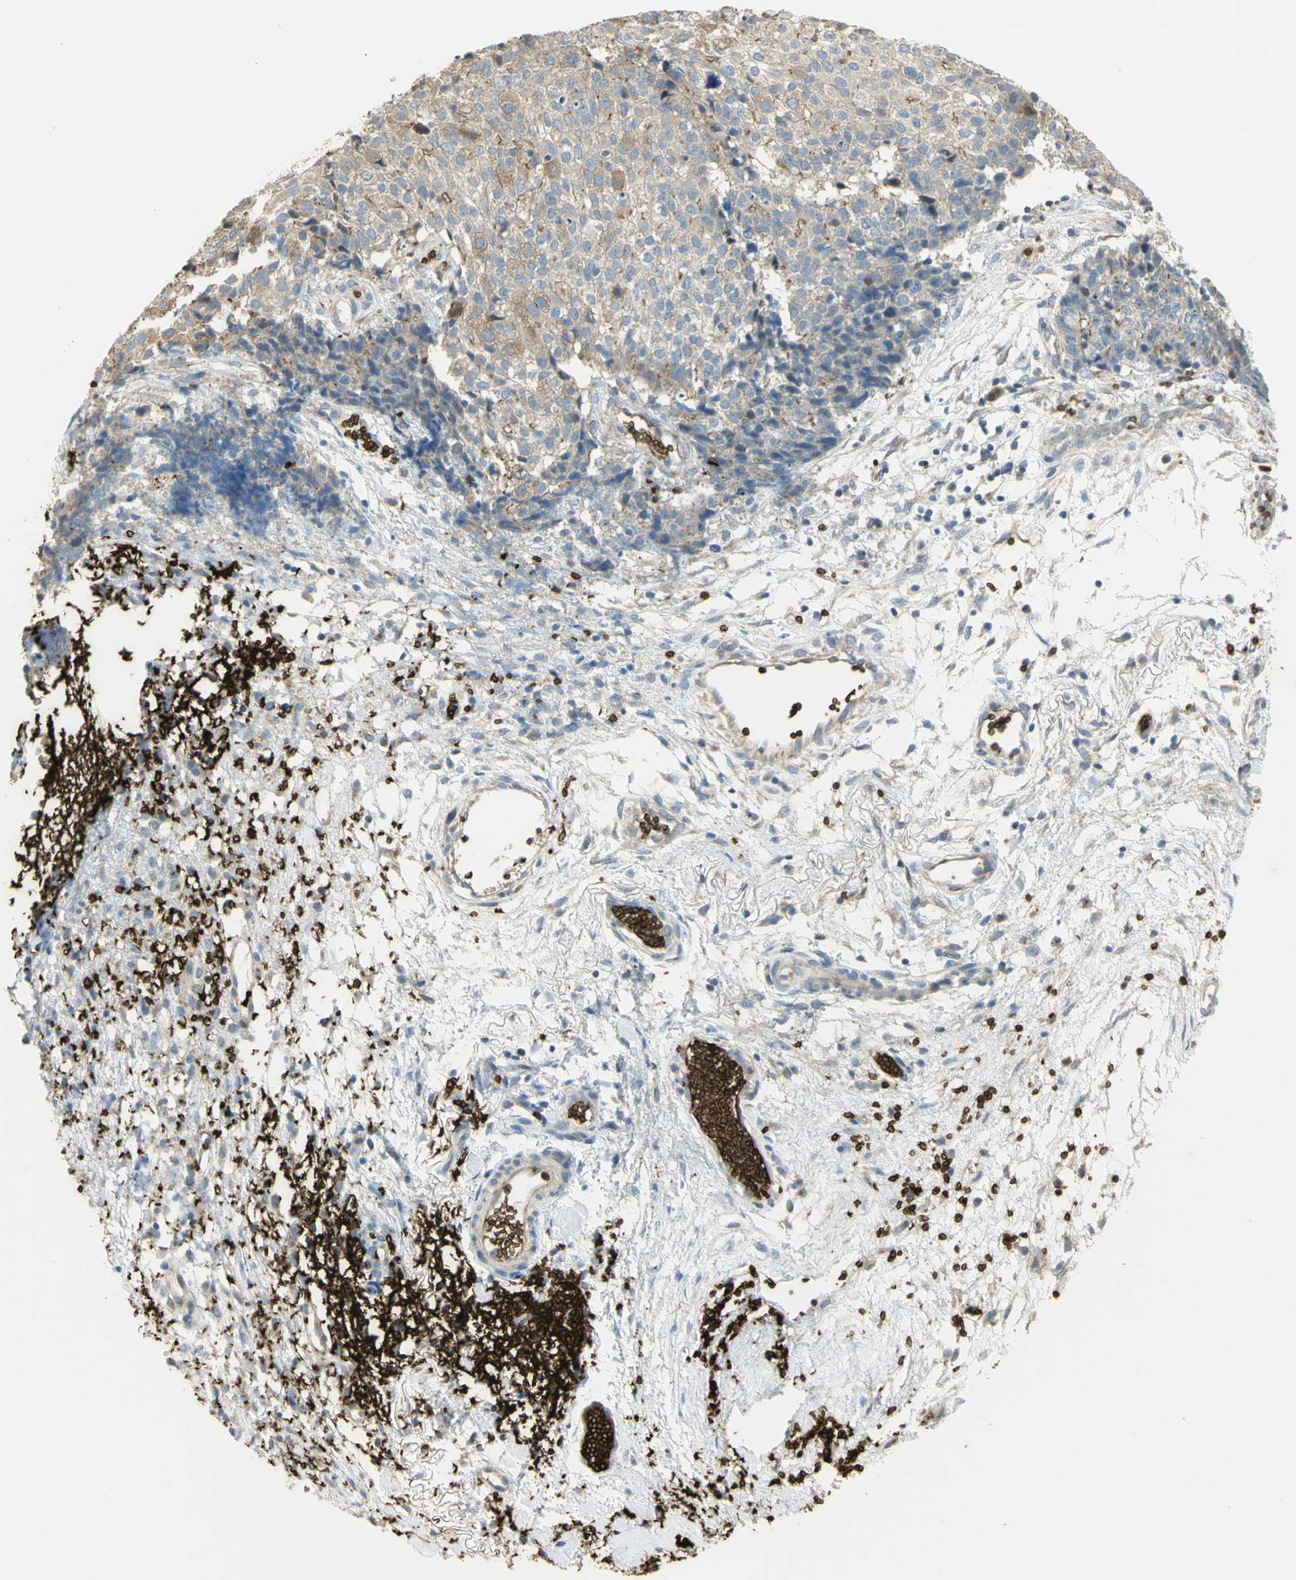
{"staining": {"intensity": "weak", "quantity": ">75%", "location": "cytoplasmic/membranous"}, "tissue": "ovarian cancer", "cell_type": "Tumor cells", "image_type": "cancer", "snomed": [{"axis": "morphology", "description": "Carcinoma, endometroid"}, {"axis": "topography", "description": "Ovary"}], "caption": "Weak cytoplasmic/membranous positivity is present in approximately >75% of tumor cells in ovarian cancer (endometroid carcinoma).", "gene": "ANK1", "patient": {"sex": "female", "age": 42}}